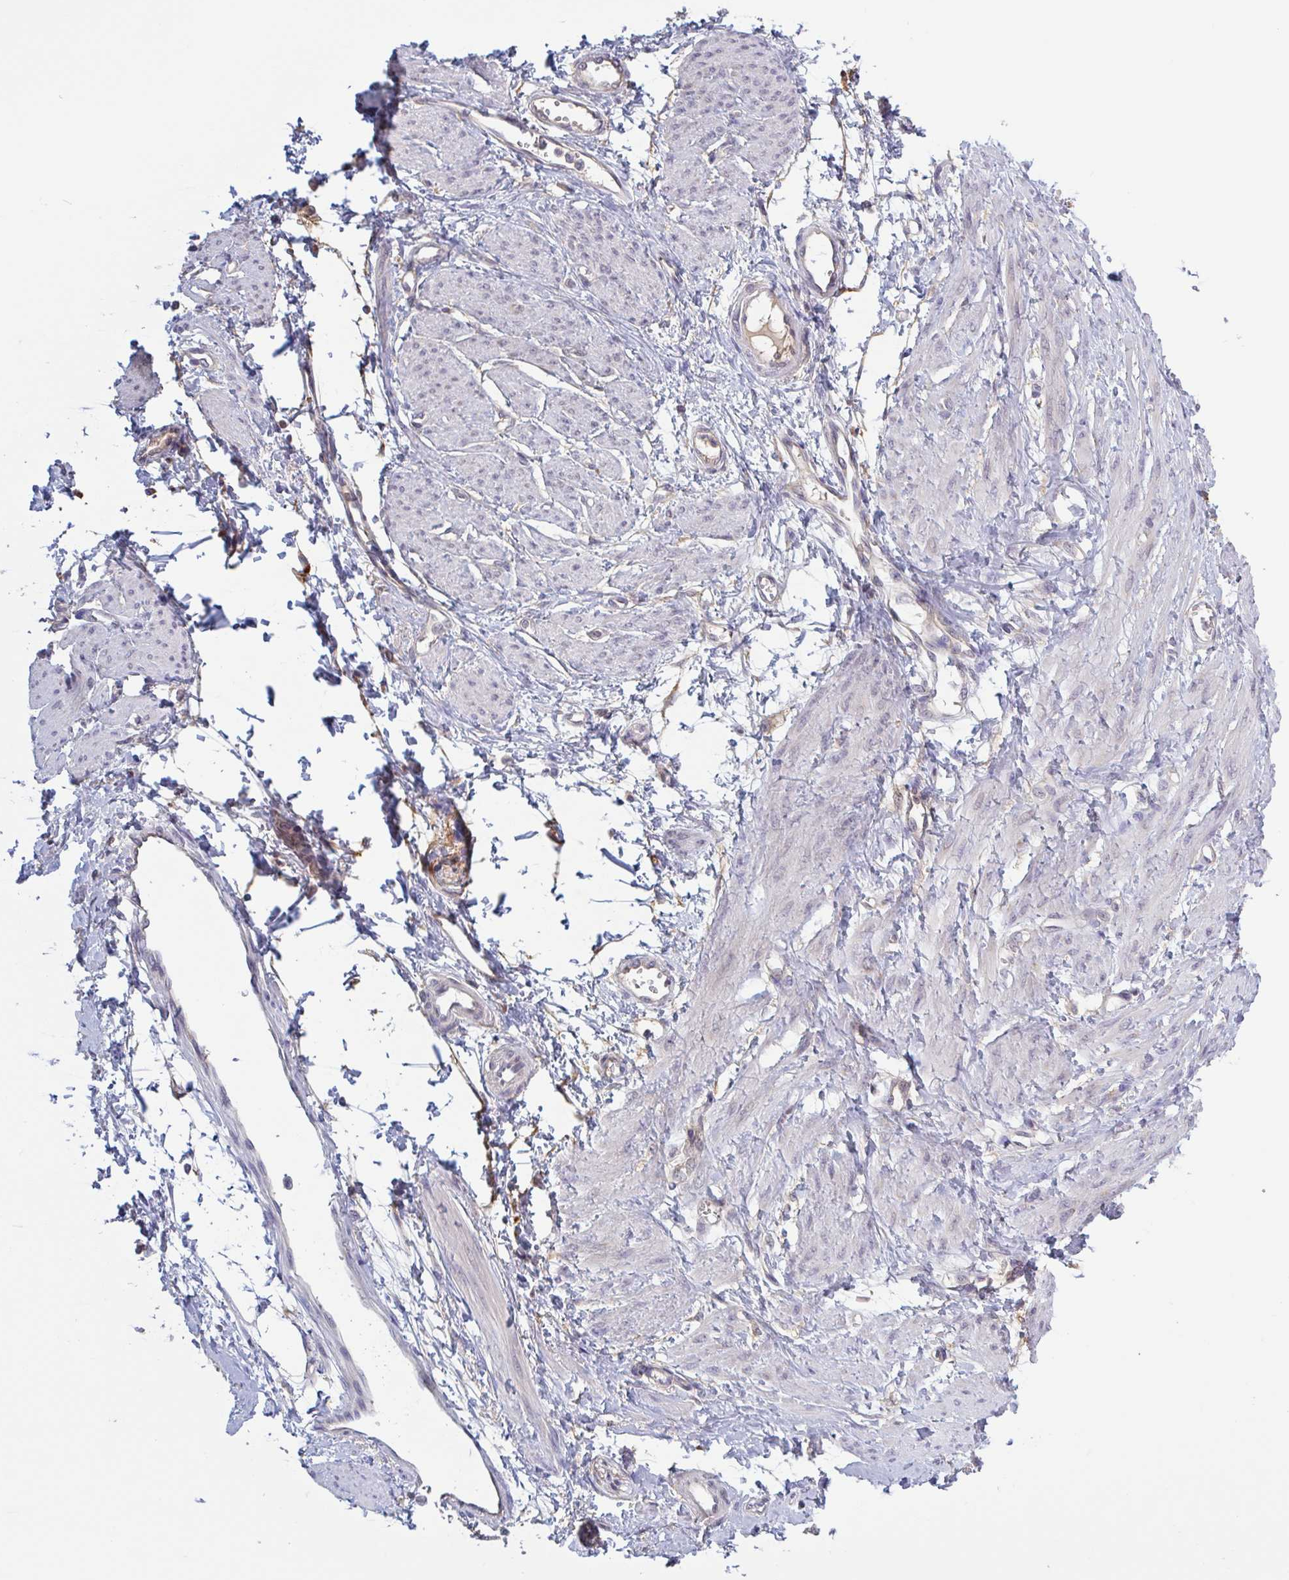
{"staining": {"intensity": "negative", "quantity": "none", "location": "none"}, "tissue": "smooth muscle", "cell_type": "Smooth muscle cells", "image_type": "normal", "snomed": [{"axis": "morphology", "description": "Normal tissue, NOS"}, {"axis": "topography", "description": "Smooth muscle"}, {"axis": "topography", "description": "Uterus"}], "caption": "The histopathology image displays no significant positivity in smooth muscle cells of smooth muscle. Nuclei are stained in blue.", "gene": "SURF1", "patient": {"sex": "female", "age": 39}}